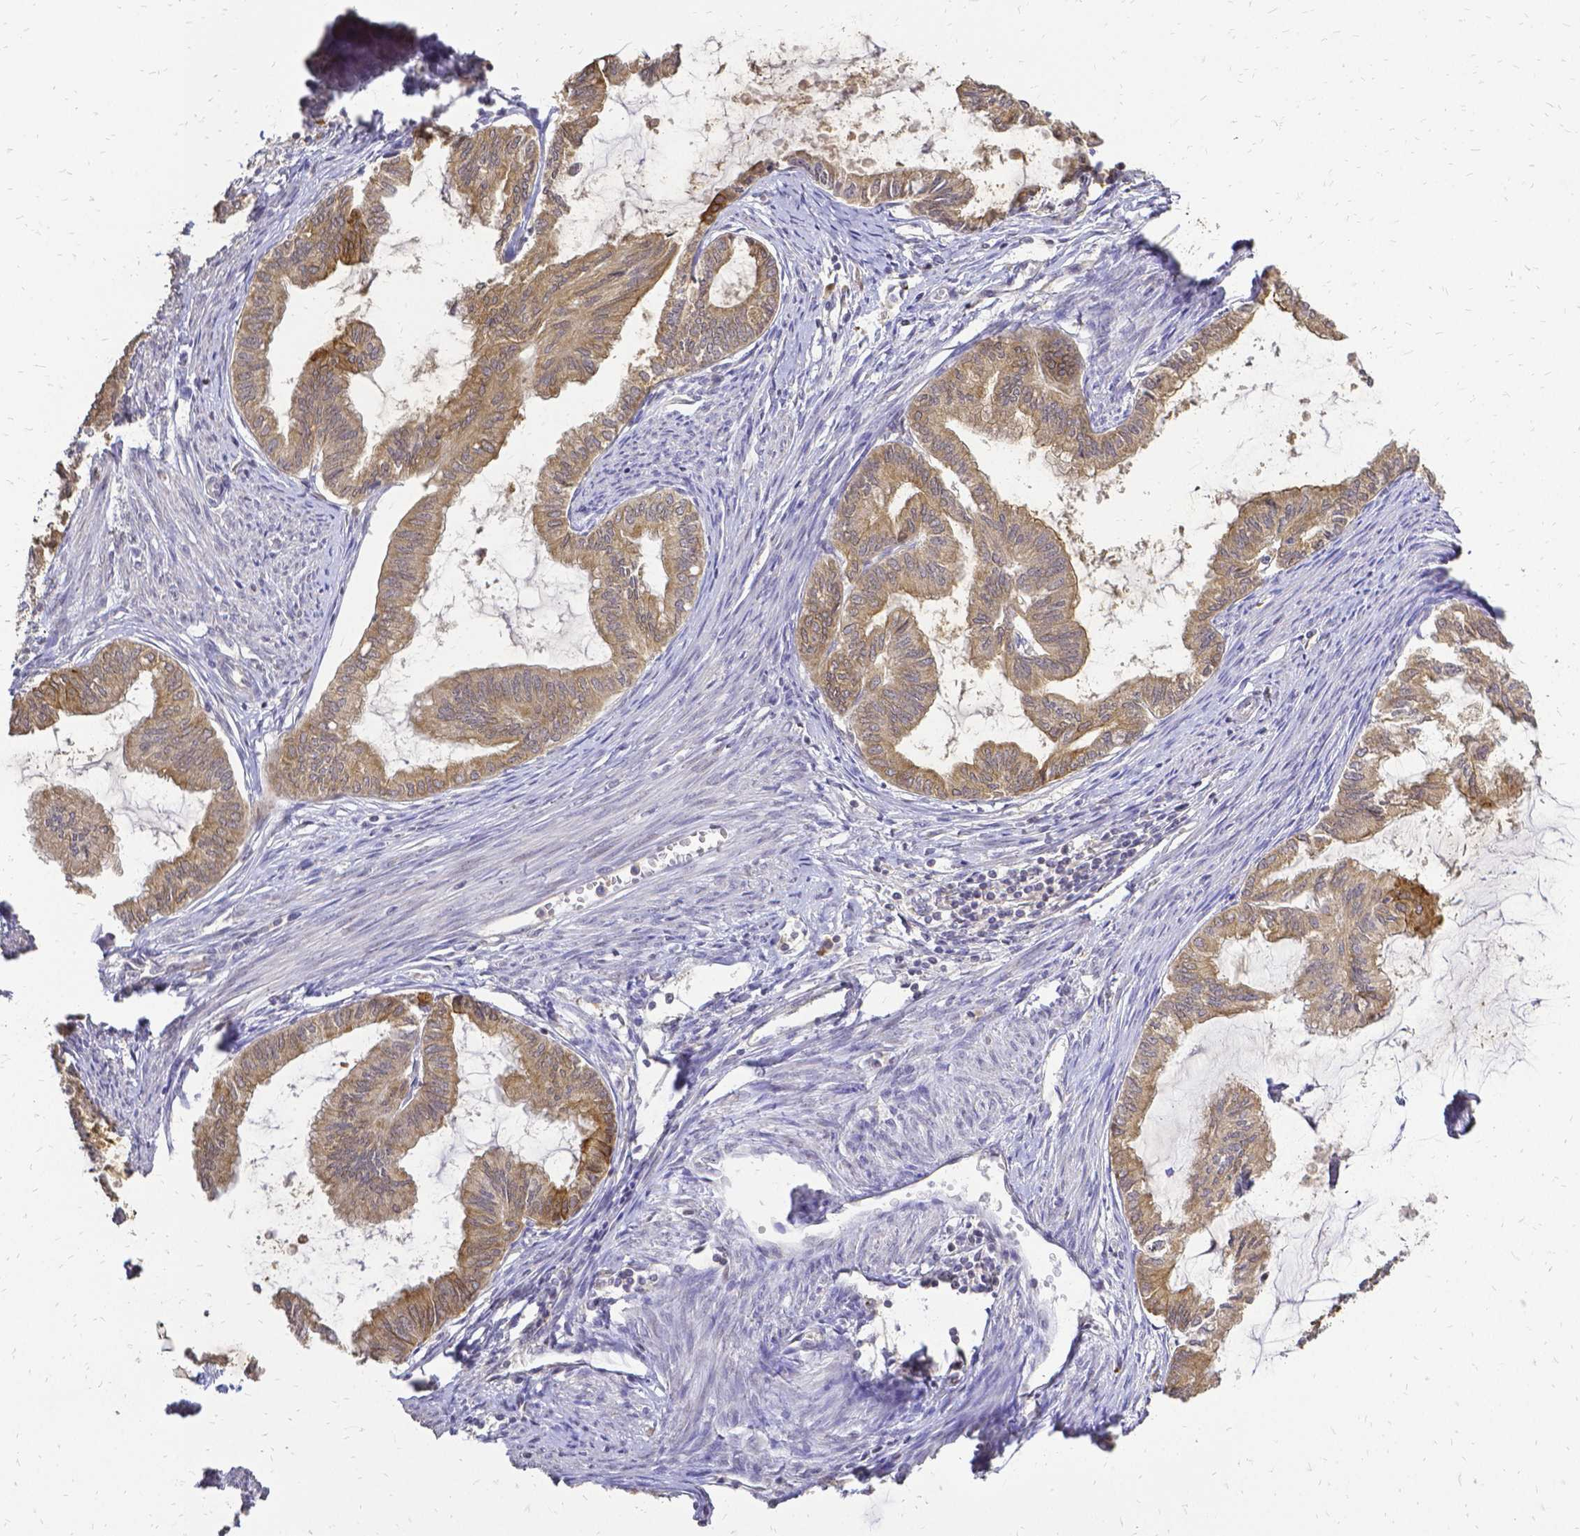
{"staining": {"intensity": "moderate", "quantity": ">75%", "location": "cytoplasmic/membranous"}, "tissue": "endometrial cancer", "cell_type": "Tumor cells", "image_type": "cancer", "snomed": [{"axis": "morphology", "description": "Adenocarcinoma, NOS"}, {"axis": "topography", "description": "Endometrium"}], "caption": "A brown stain shows moderate cytoplasmic/membranous staining of a protein in endometrial adenocarcinoma tumor cells. Nuclei are stained in blue.", "gene": "CIB1", "patient": {"sex": "female", "age": 86}}